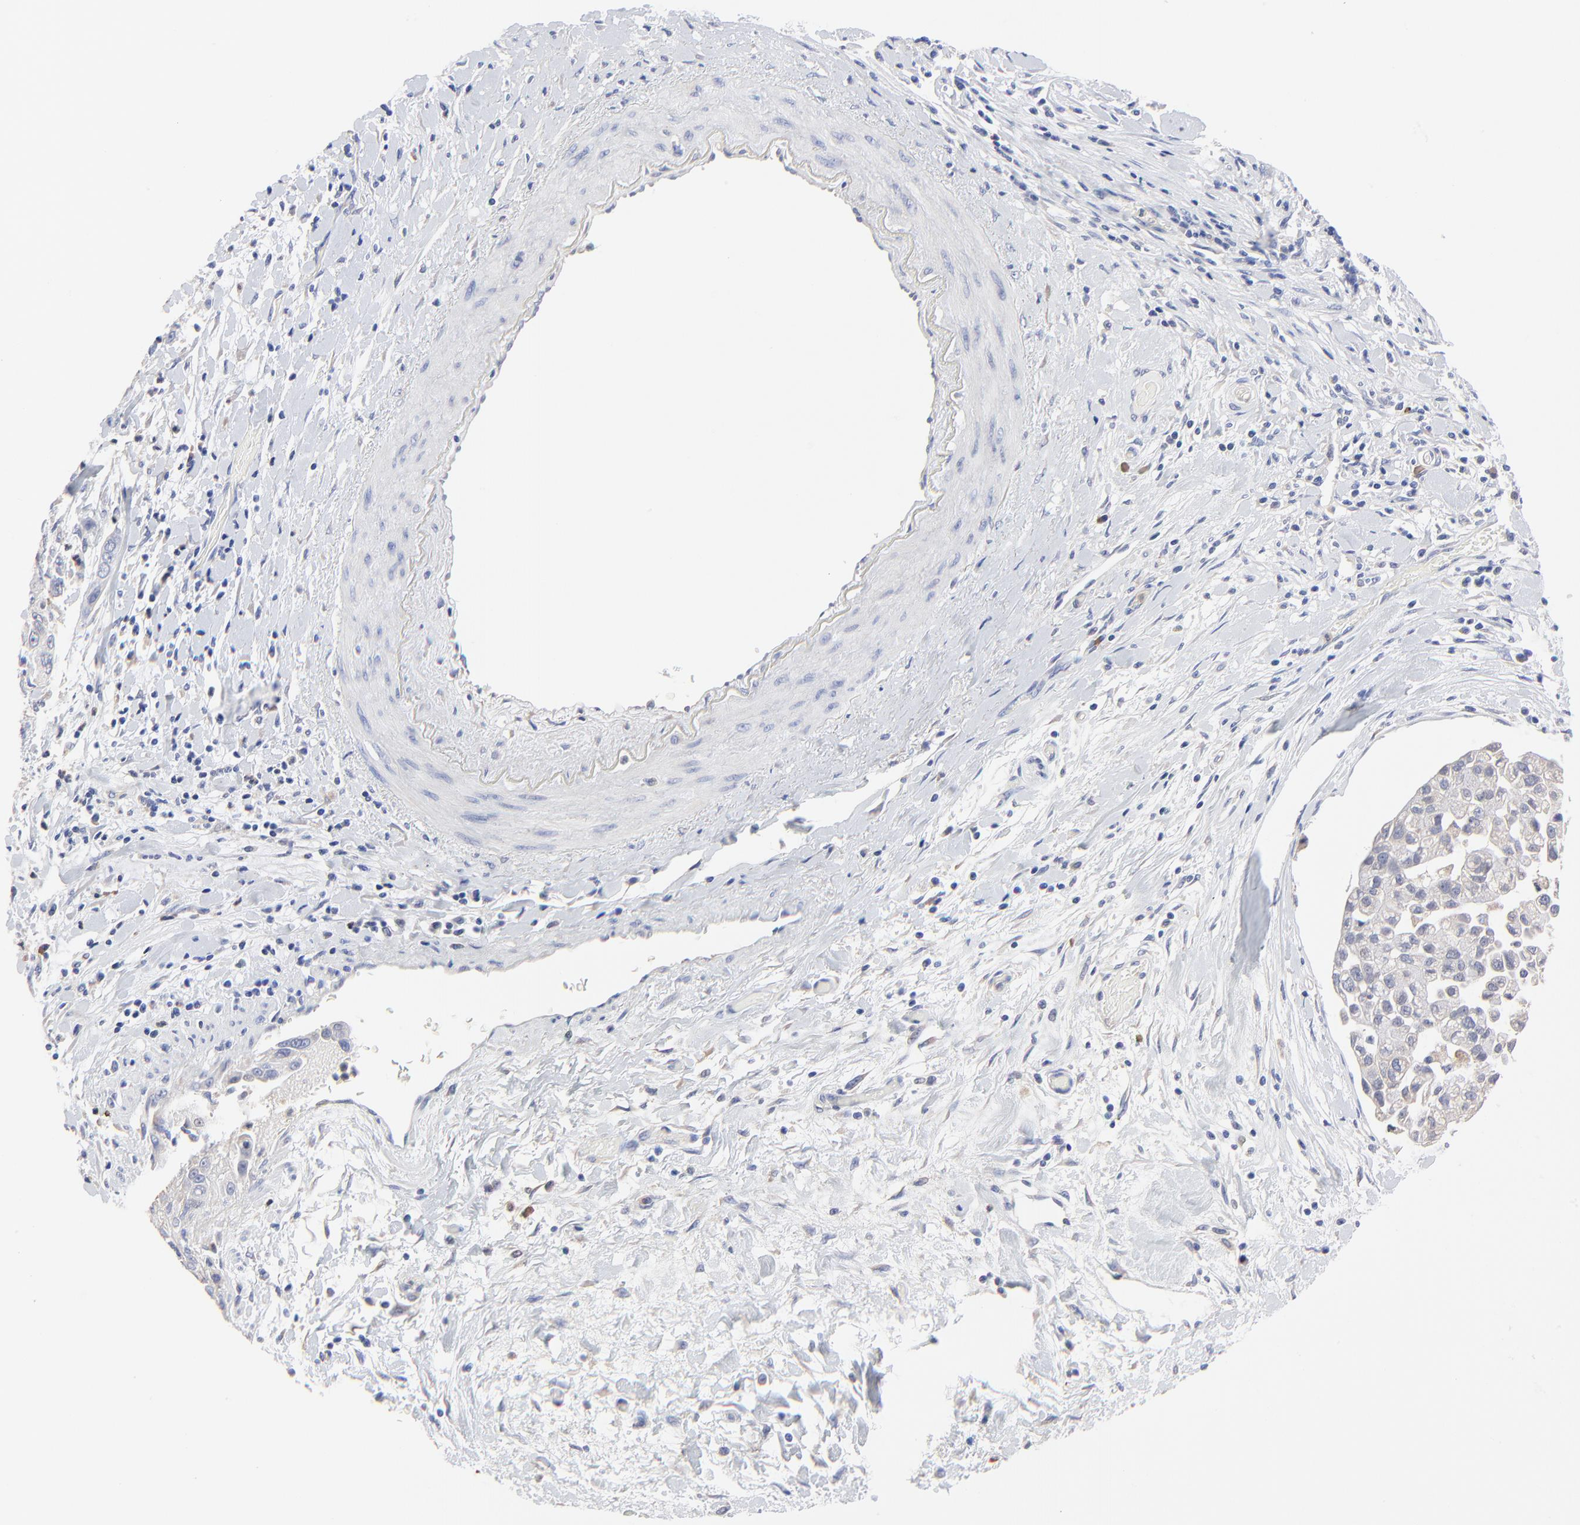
{"staining": {"intensity": "weak", "quantity": "<25%", "location": "nuclear"}, "tissue": "pancreatic cancer", "cell_type": "Tumor cells", "image_type": "cancer", "snomed": [{"axis": "morphology", "description": "Adenocarcinoma, NOS"}, {"axis": "topography", "description": "Pancreas"}], "caption": "A micrograph of pancreatic cancer (adenocarcinoma) stained for a protein reveals no brown staining in tumor cells.", "gene": "PPFIBP2", "patient": {"sex": "female", "age": 52}}